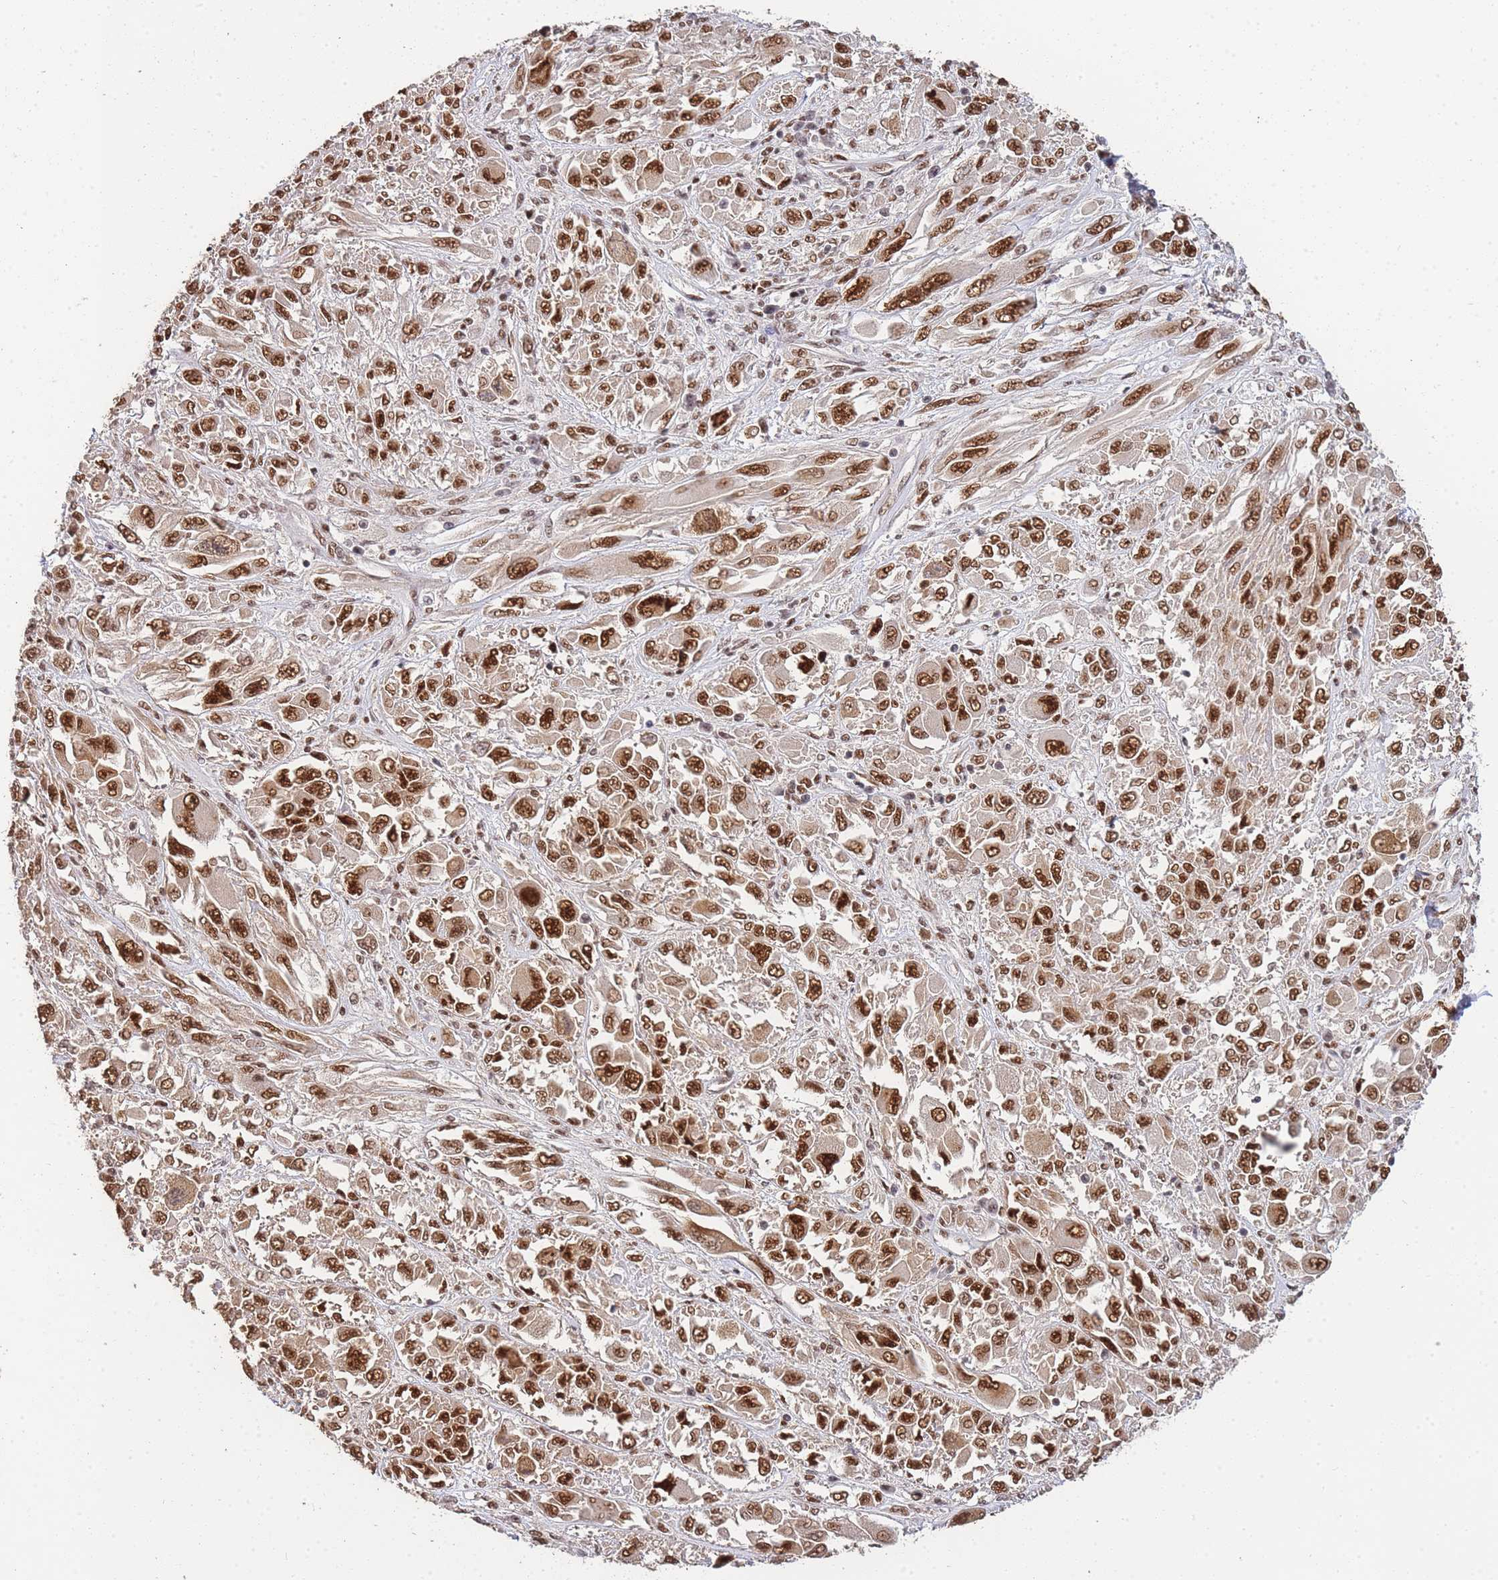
{"staining": {"intensity": "strong", "quantity": ">75%", "location": "nuclear"}, "tissue": "melanoma", "cell_type": "Tumor cells", "image_type": "cancer", "snomed": [{"axis": "morphology", "description": "Malignant melanoma, NOS"}, {"axis": "topography", "description": "Skin"}], "caption": "Protein analysis of malignant melanoma tissue reveals strong nuclear positivity in approximately >75% of tumor cells.", "gene": "PRKDC", "patient": {"sex": "female", "age": 91}}